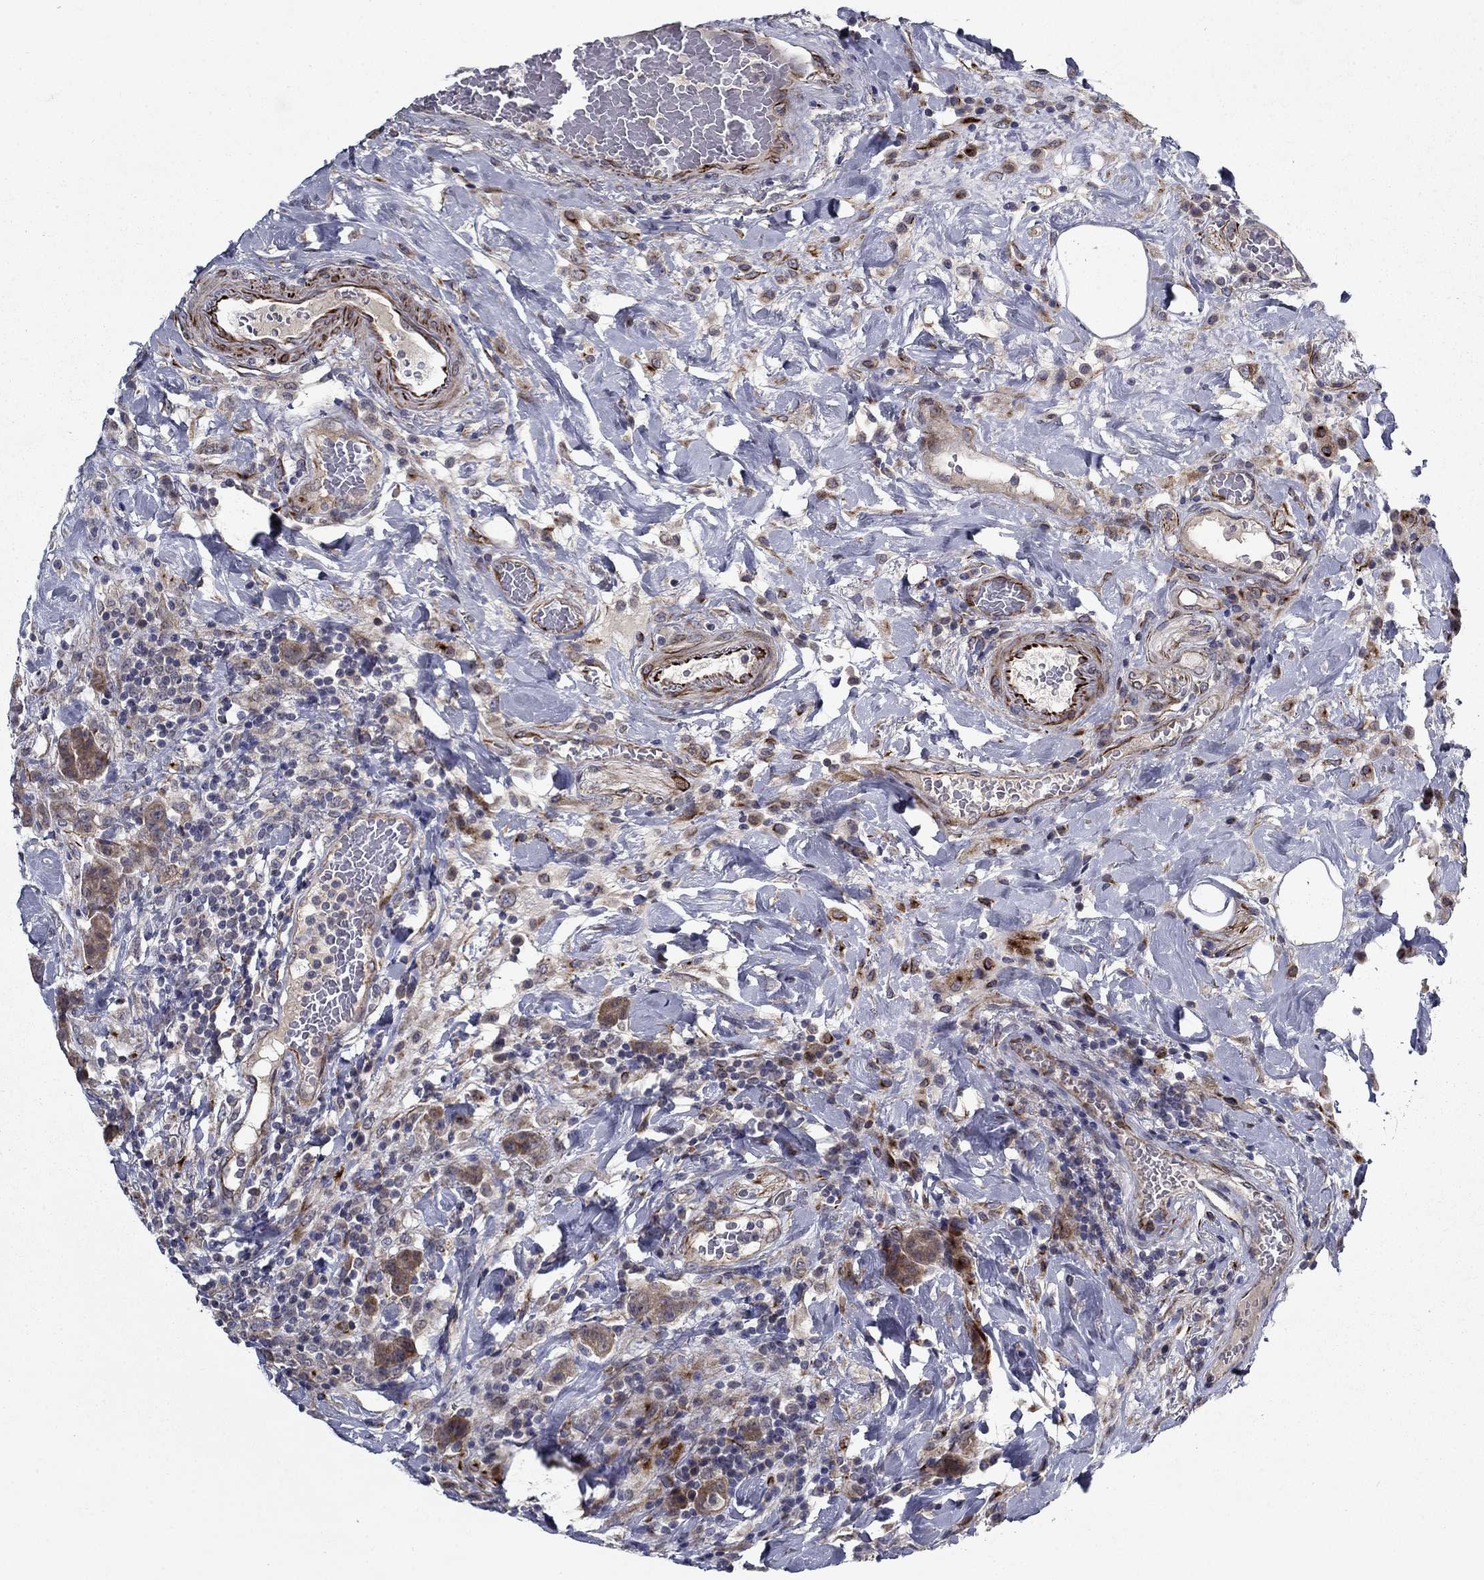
{"staining": {"intensity": "moderate", "quantity": ">75%", "location": "cytoplasmic/membranous"}, "tissue": "colorectal cancer", "cell_type": "Tumor cells", "image_type": "cancer", "snomed": [{"axis": "morphology", "description": "Adenocarcinoma, NOS"}, {"axis": "topography", "description": "Colon"}], "caption": "DAB immunohistochemical staining of human adenocarcinoma (colorectal) shows moderate cytoplasmic/membranous protein positivity in approximately >75% of tumor cells.", "gene": "LACTB2", "patient": {"sex": "female", "age": 69}}